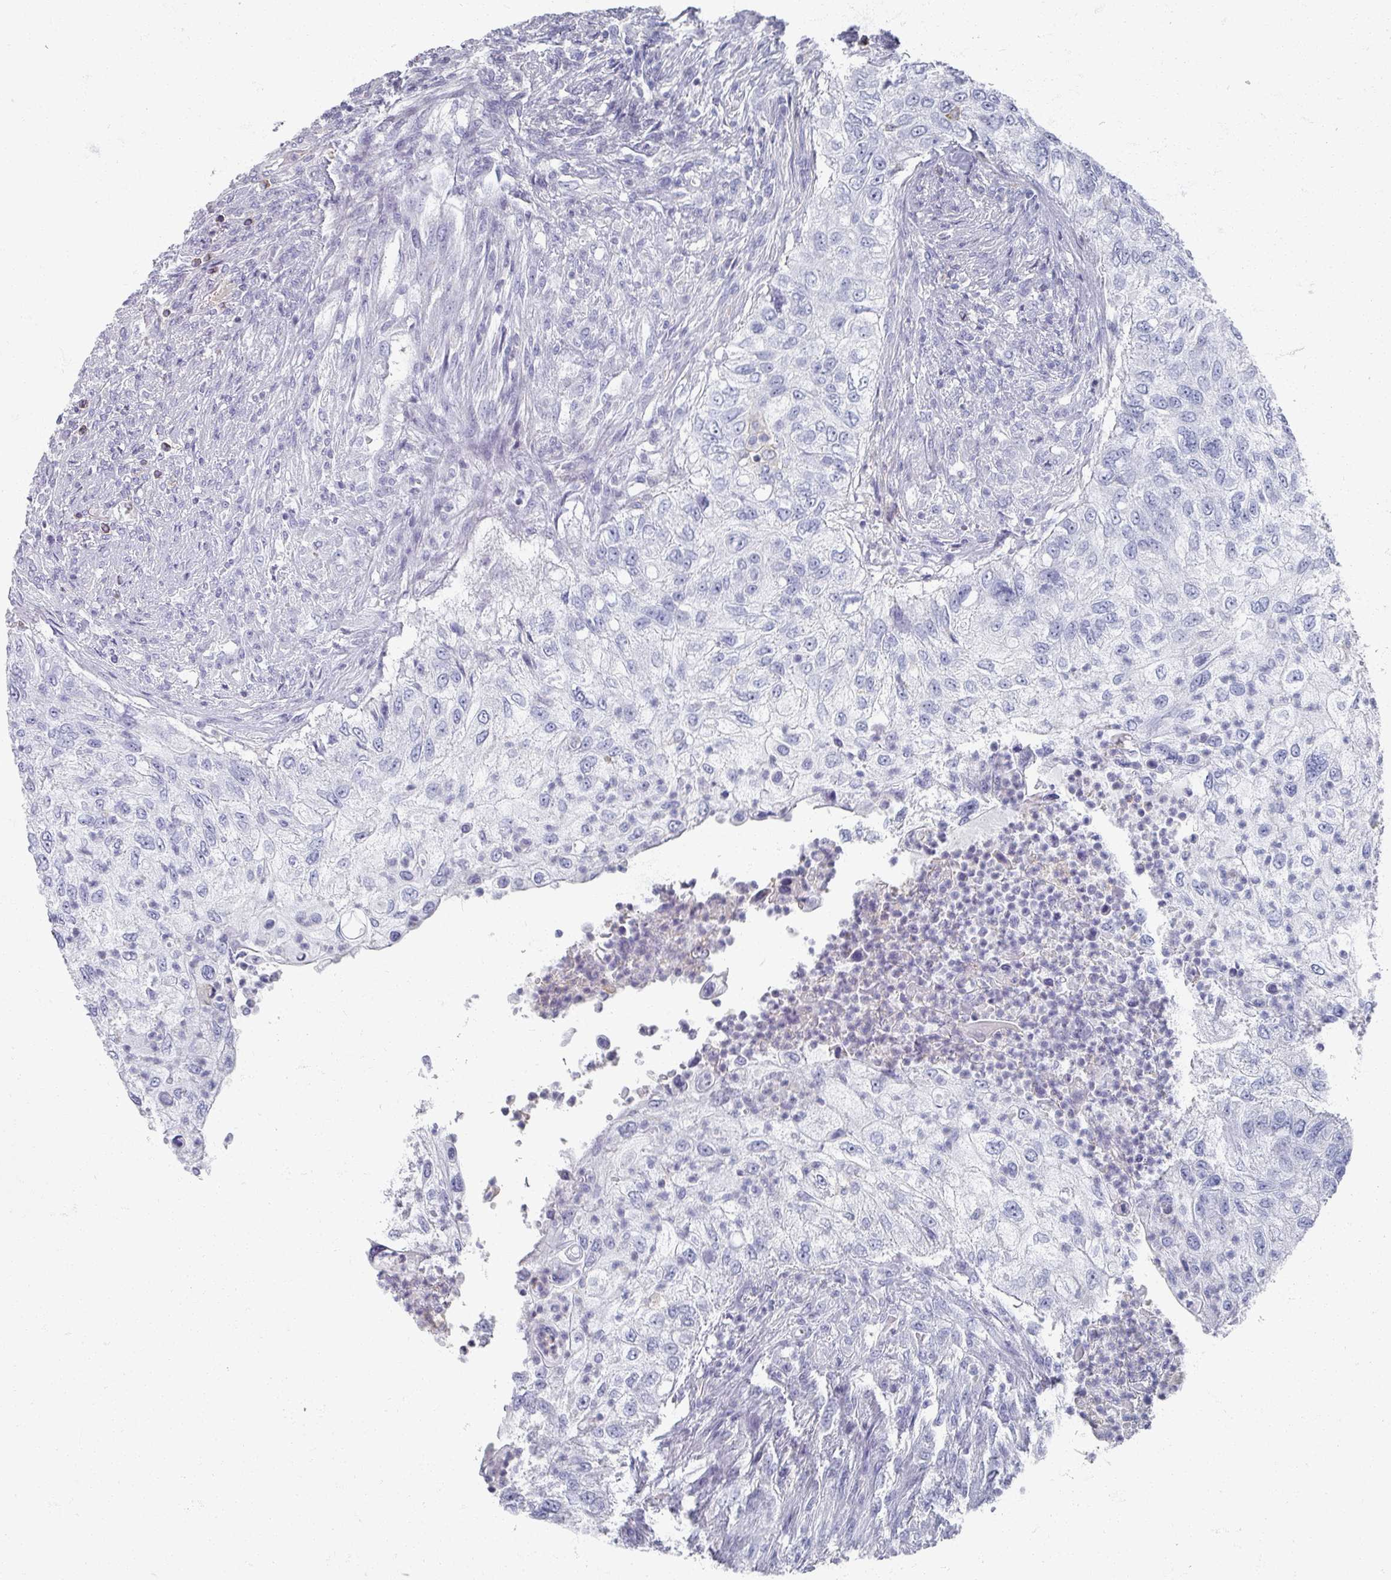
{"staining": {"intensity": "negative", "quantity": "none", "location": "none"}, "tissue": "urothelial cancer", "cell_type": "Tumor cells", "image_type": "cancer", "snomed": [{"axis": "morphology", "description": "Urothelial carcinoma, High grade"}, {"axis": "topography", "description": "Urinary bladder"}], "caption": "A high-resolution photomicrograph shows immunohistochemistry staining of urothelial cancer, which shows no significant expression in tumor cells.", "gene": "OMG", "patient": {"sex": "female", "age": 60}}